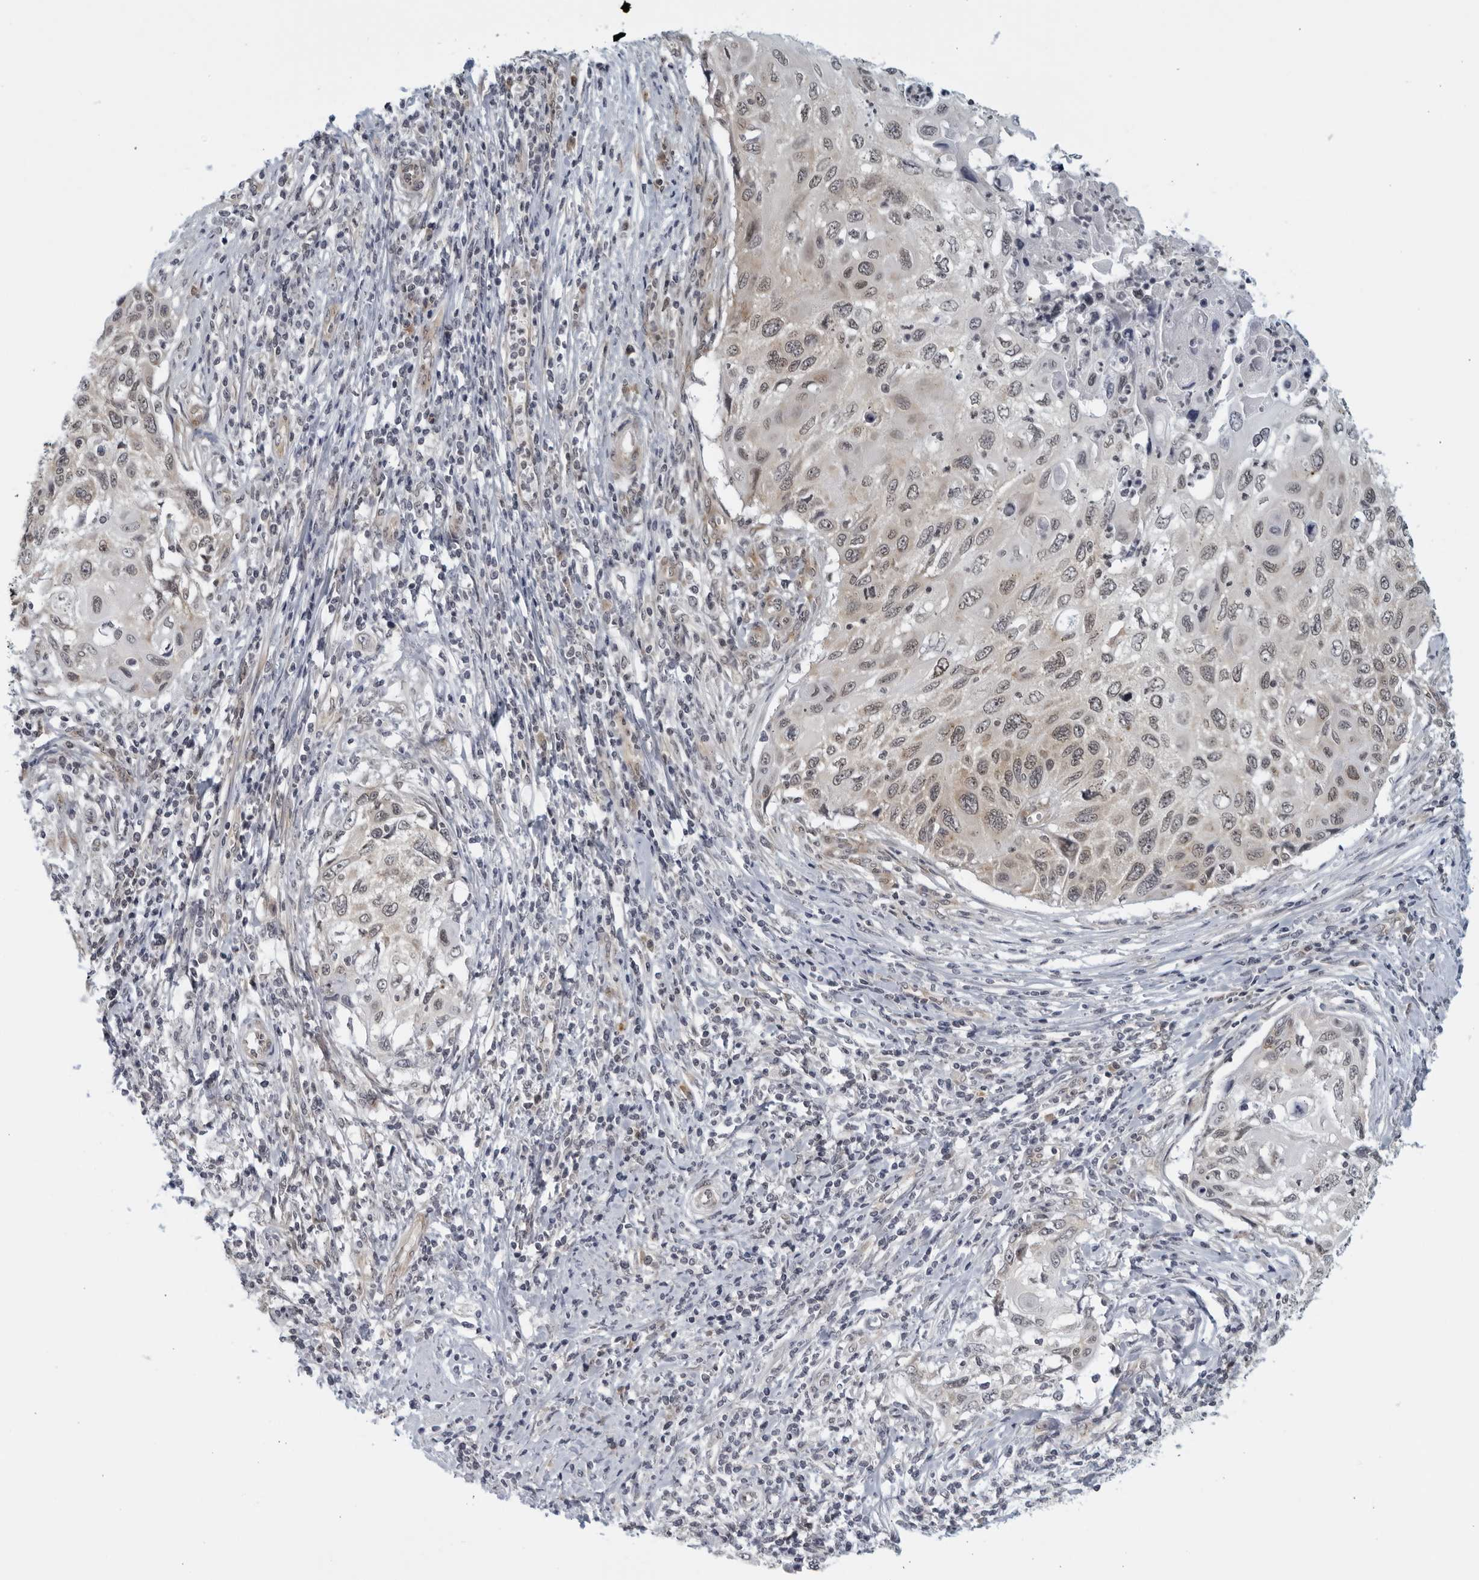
{"staining": {"intensity": "weak", "quantity": "<25%", "location": "nuclear"}, "tissue": "cervical cancer", "cell_type": "Tumor cells", "image_type": "cancer", "snomed": [{"axis": "morphology", "description": "Squamous cell carcinoma, NOS"}, {"axis": "topography", "description": "Cervix"}], "caption": "This is a micrograph of immunohistochemistry staining of cervical squamous cell carcinoma, which shows no positivity in tumor cells.", "gene": "RC3H1", "patient": {"sex": "female", "age": 70}}